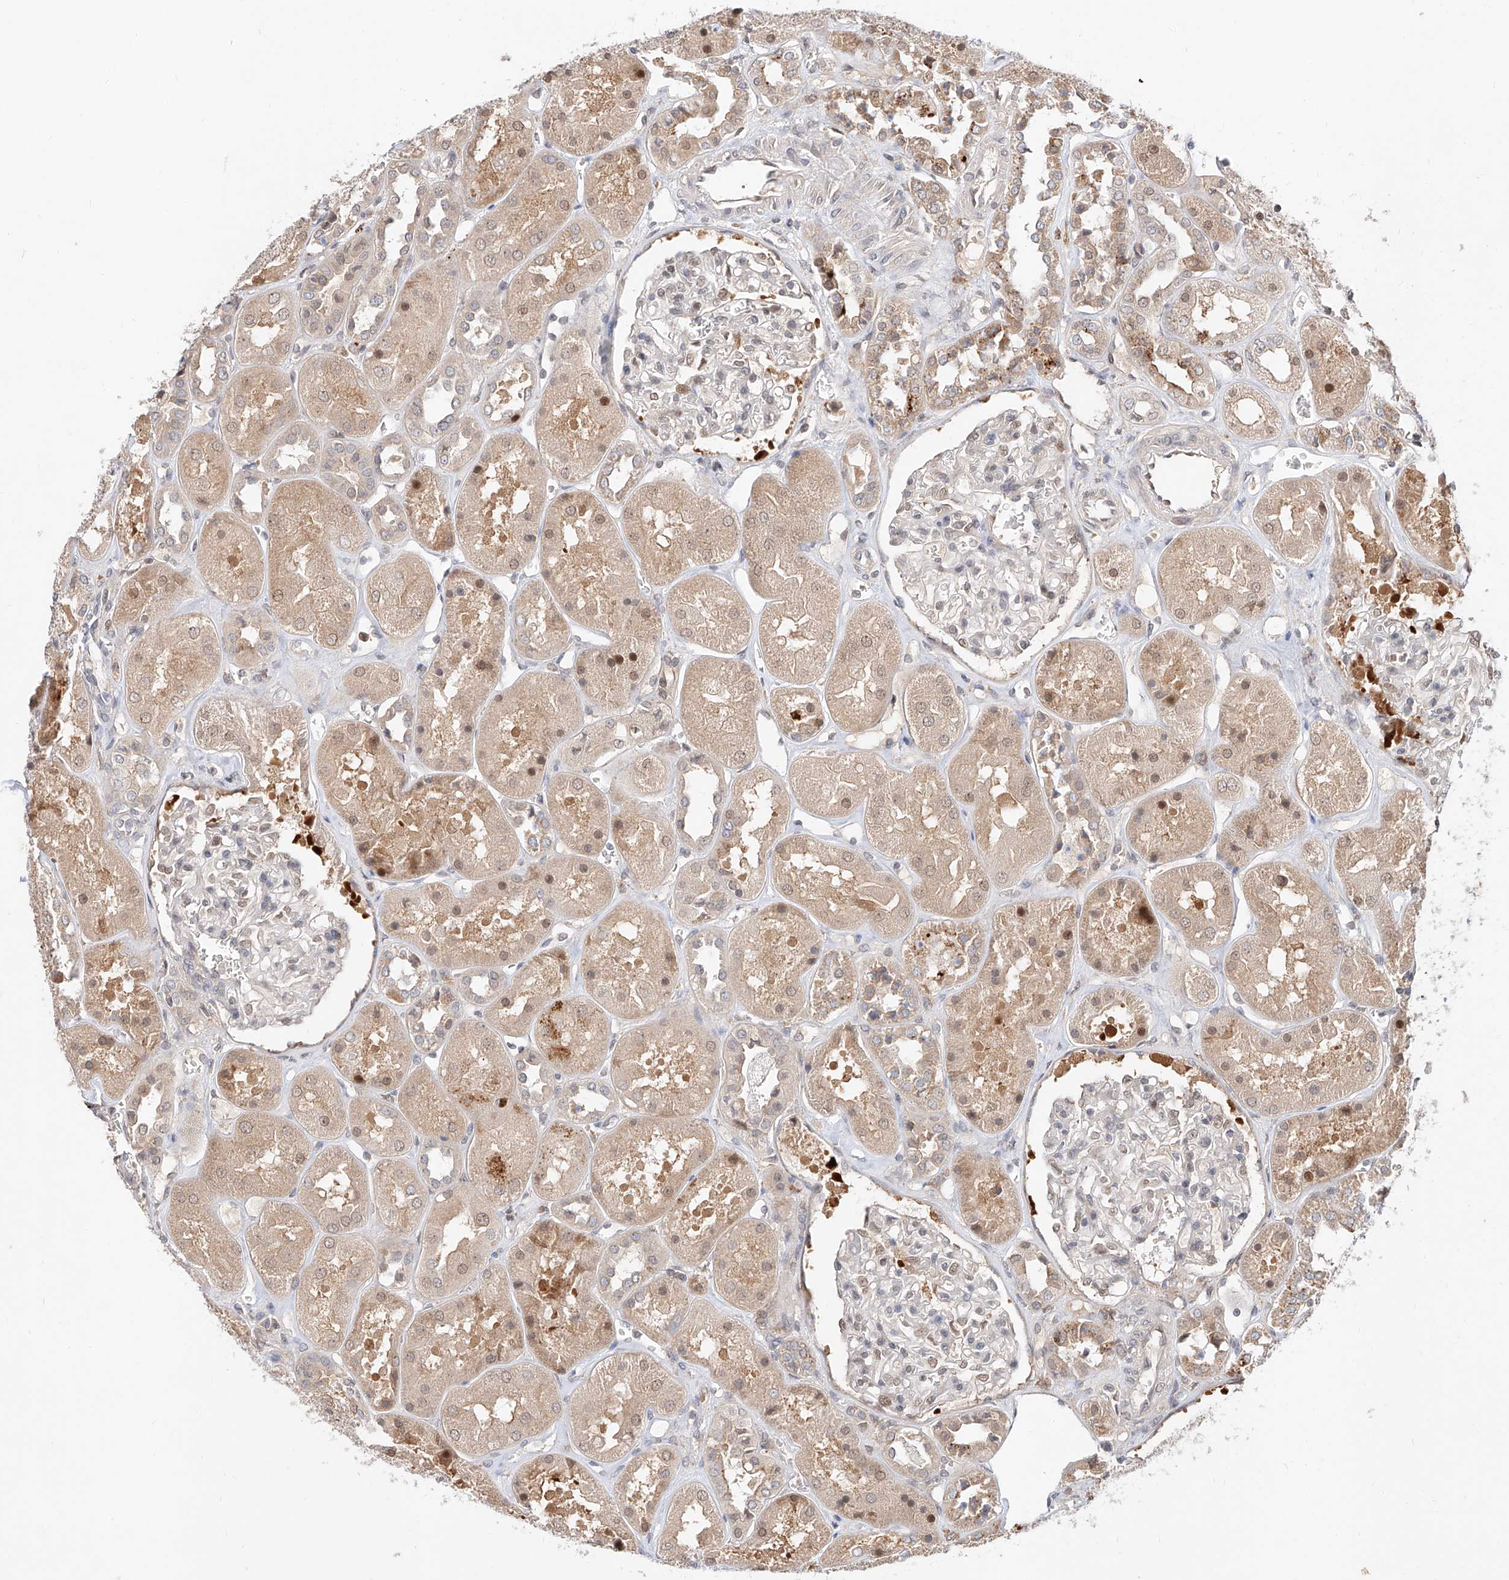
{"staining": {"intensity": "weak", "quantity": "<25%", "location": "nuclear"}, "tissue": "kidney", "cell_type": "Cells in glomeruli", "image_type": "normal", "snomed": [{"axis": "morphology", "description": "Normal tissue, NOS"}, {"axis": "topography", "description": "Kidney"}], "caption": "The micrograph displays no staining of cells in glomeruli in normal kidney. (Brightfield microscopy of DAB immunohistochemistry (IHC) at high magnification).", "gene": "DIRAS3", "patient": {"sex": "male", "age": 70}}